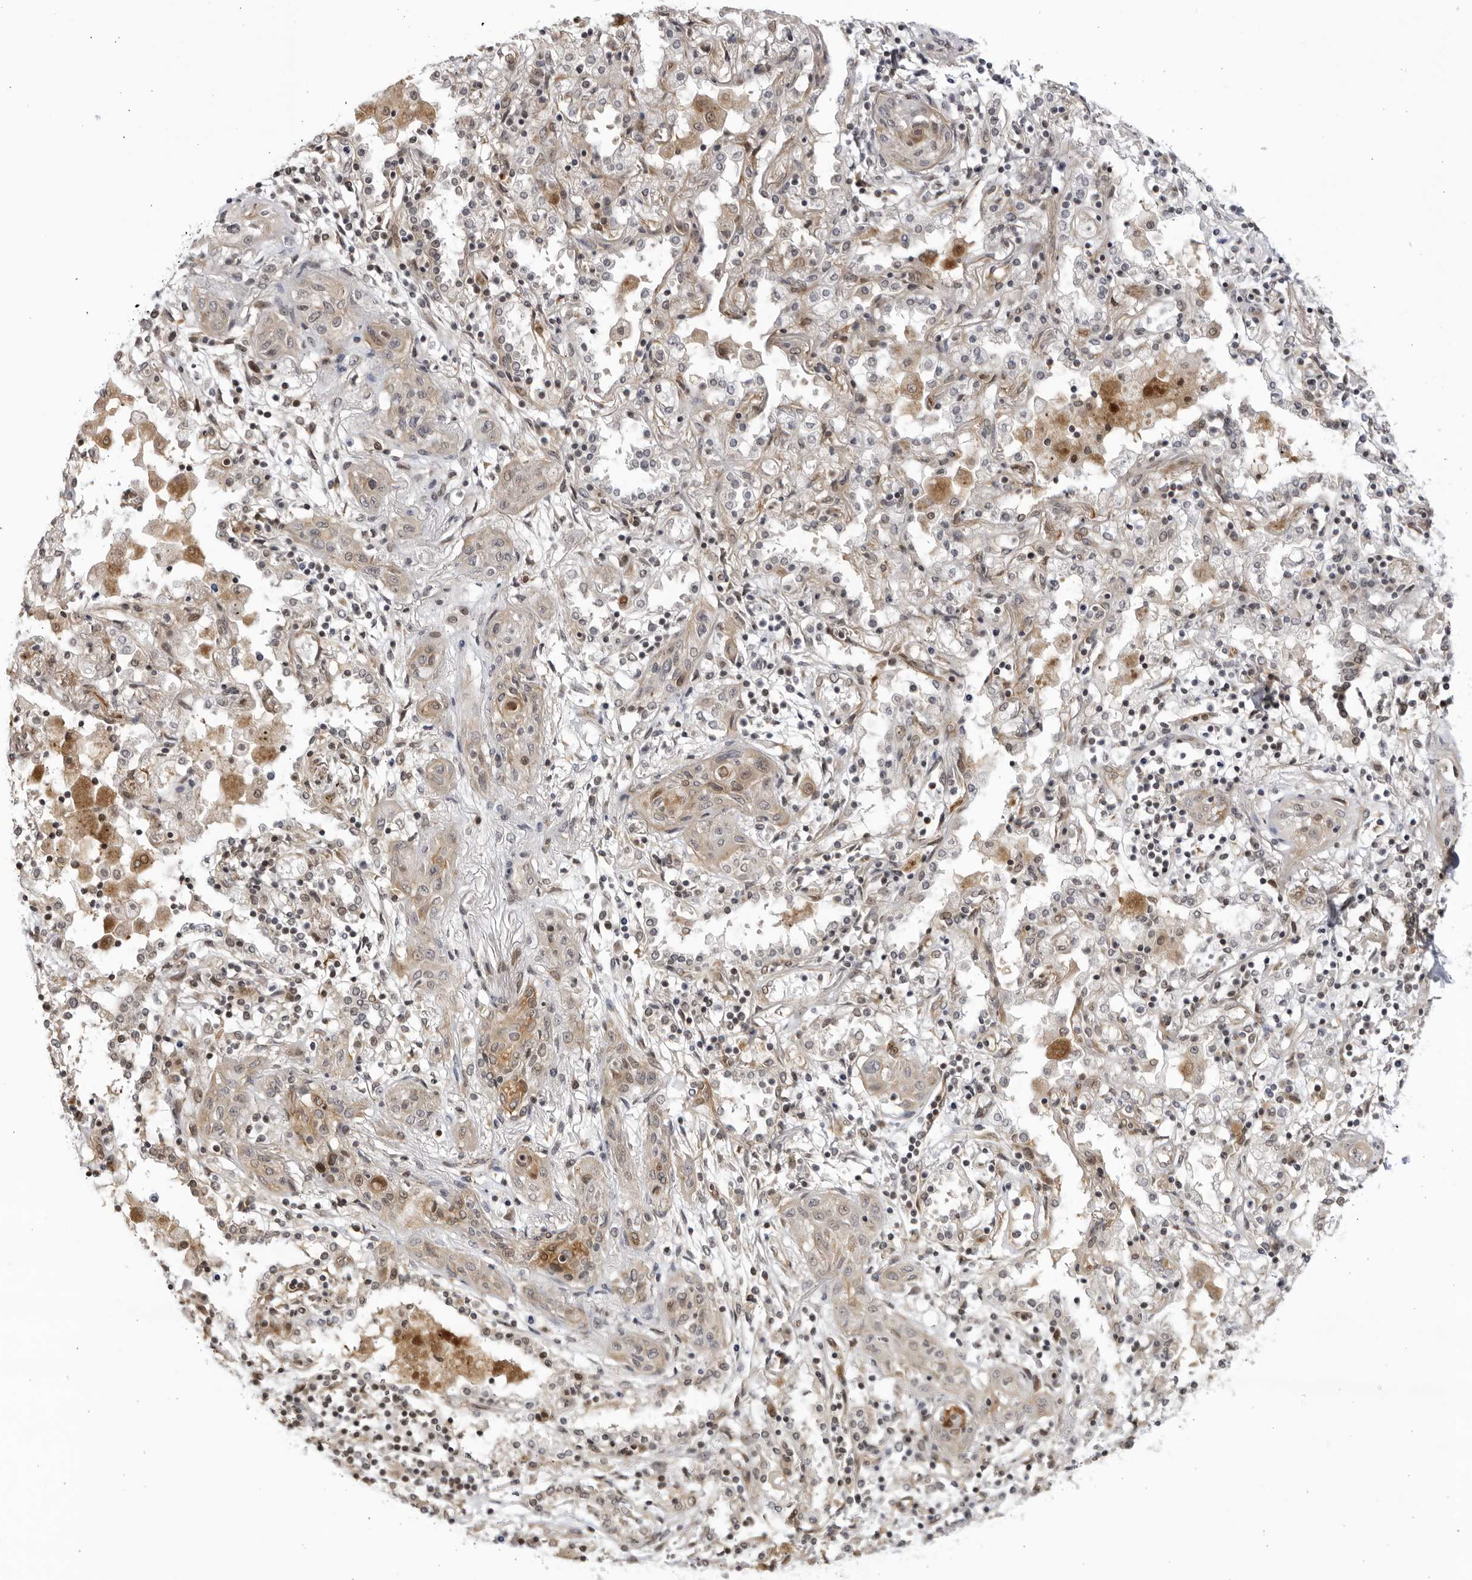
{"staining": {"intensity": "weak", "quantity": "25%-75%", "location": "cytoplasmic/membranous"}, "tissue": "lung cancer", "cell_type": "Tumor cells", "image_type": "cancer", "snomed": [{"axis": "morphology", "description": "Squamous cell carcinoma, NOS"}, {"axis": "topography", "description": "Lung"}], "caption": "Weak cytoplasmic/membranous positivity for a protein is identified in about 25%-75% of tumor cells of lung squamous cell carcinoma using IHC.", "gene": "CNBD1", "patient": {"sex": "female", "age": 47}}